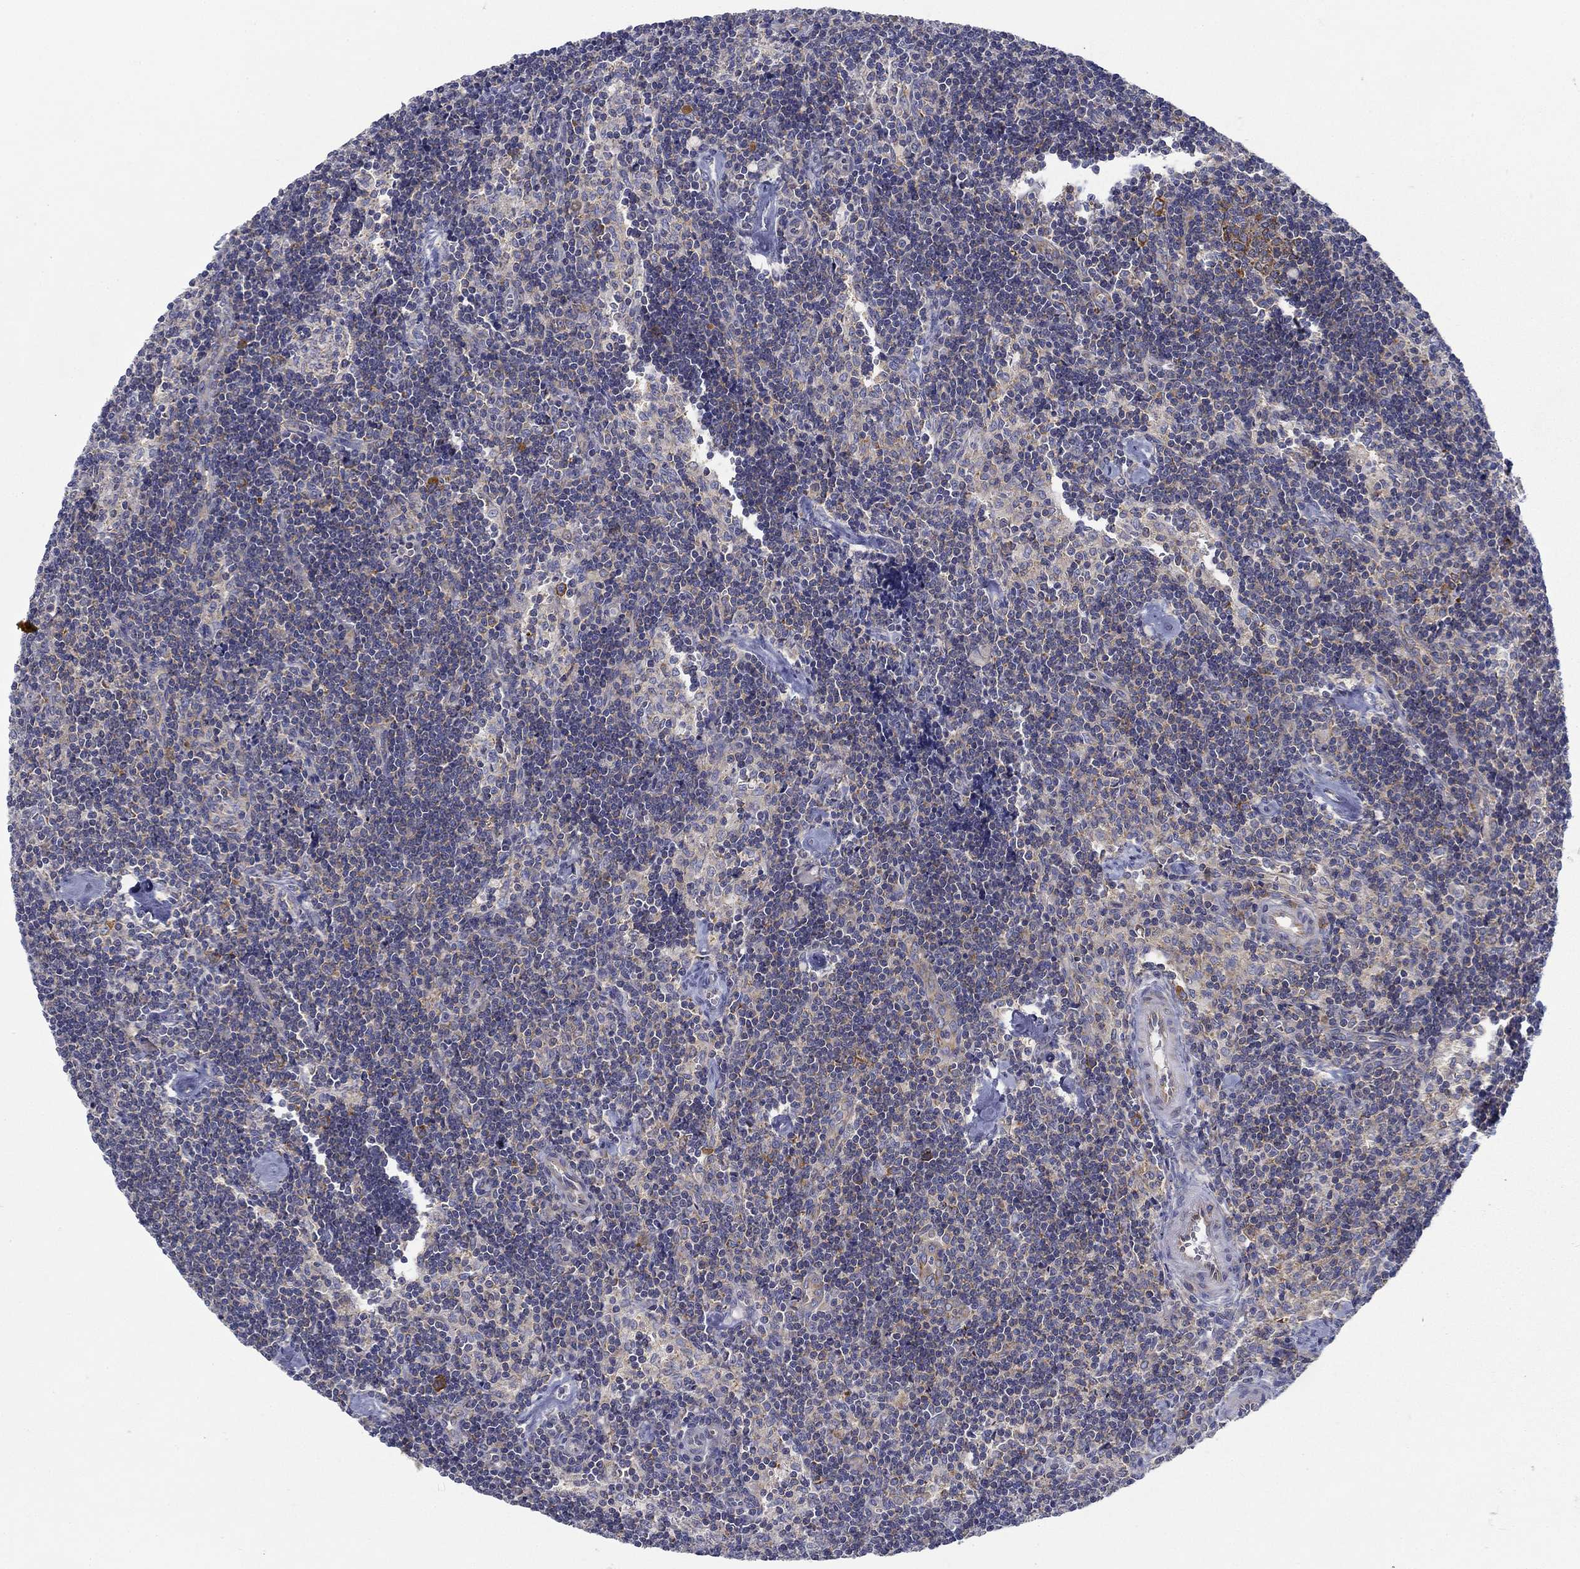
{"staining": {"intensity": "negative", "quantity": "none", "location": "none"}, "tissue": "lymph node", "cell_type": "Non-germinal center cells", "image_type": "normal", "snomed": [{"axis": "morphology", "description": "Normal tissue, NOS"}, {"axis": "topography", "description": "Lymph node"}], "caption": "Lymph node was stained to show a protein in brown. There is no significant staining in non-germinal center cells. (Stains: DAB (3,3'-diaminobenzidine) immunohistochemistry with hematoxylin counter stain, Microscopy: brightfield microscopy at high magnification).", "gene": "FXR1", "patient": {"sex": "female", "age": 51}}